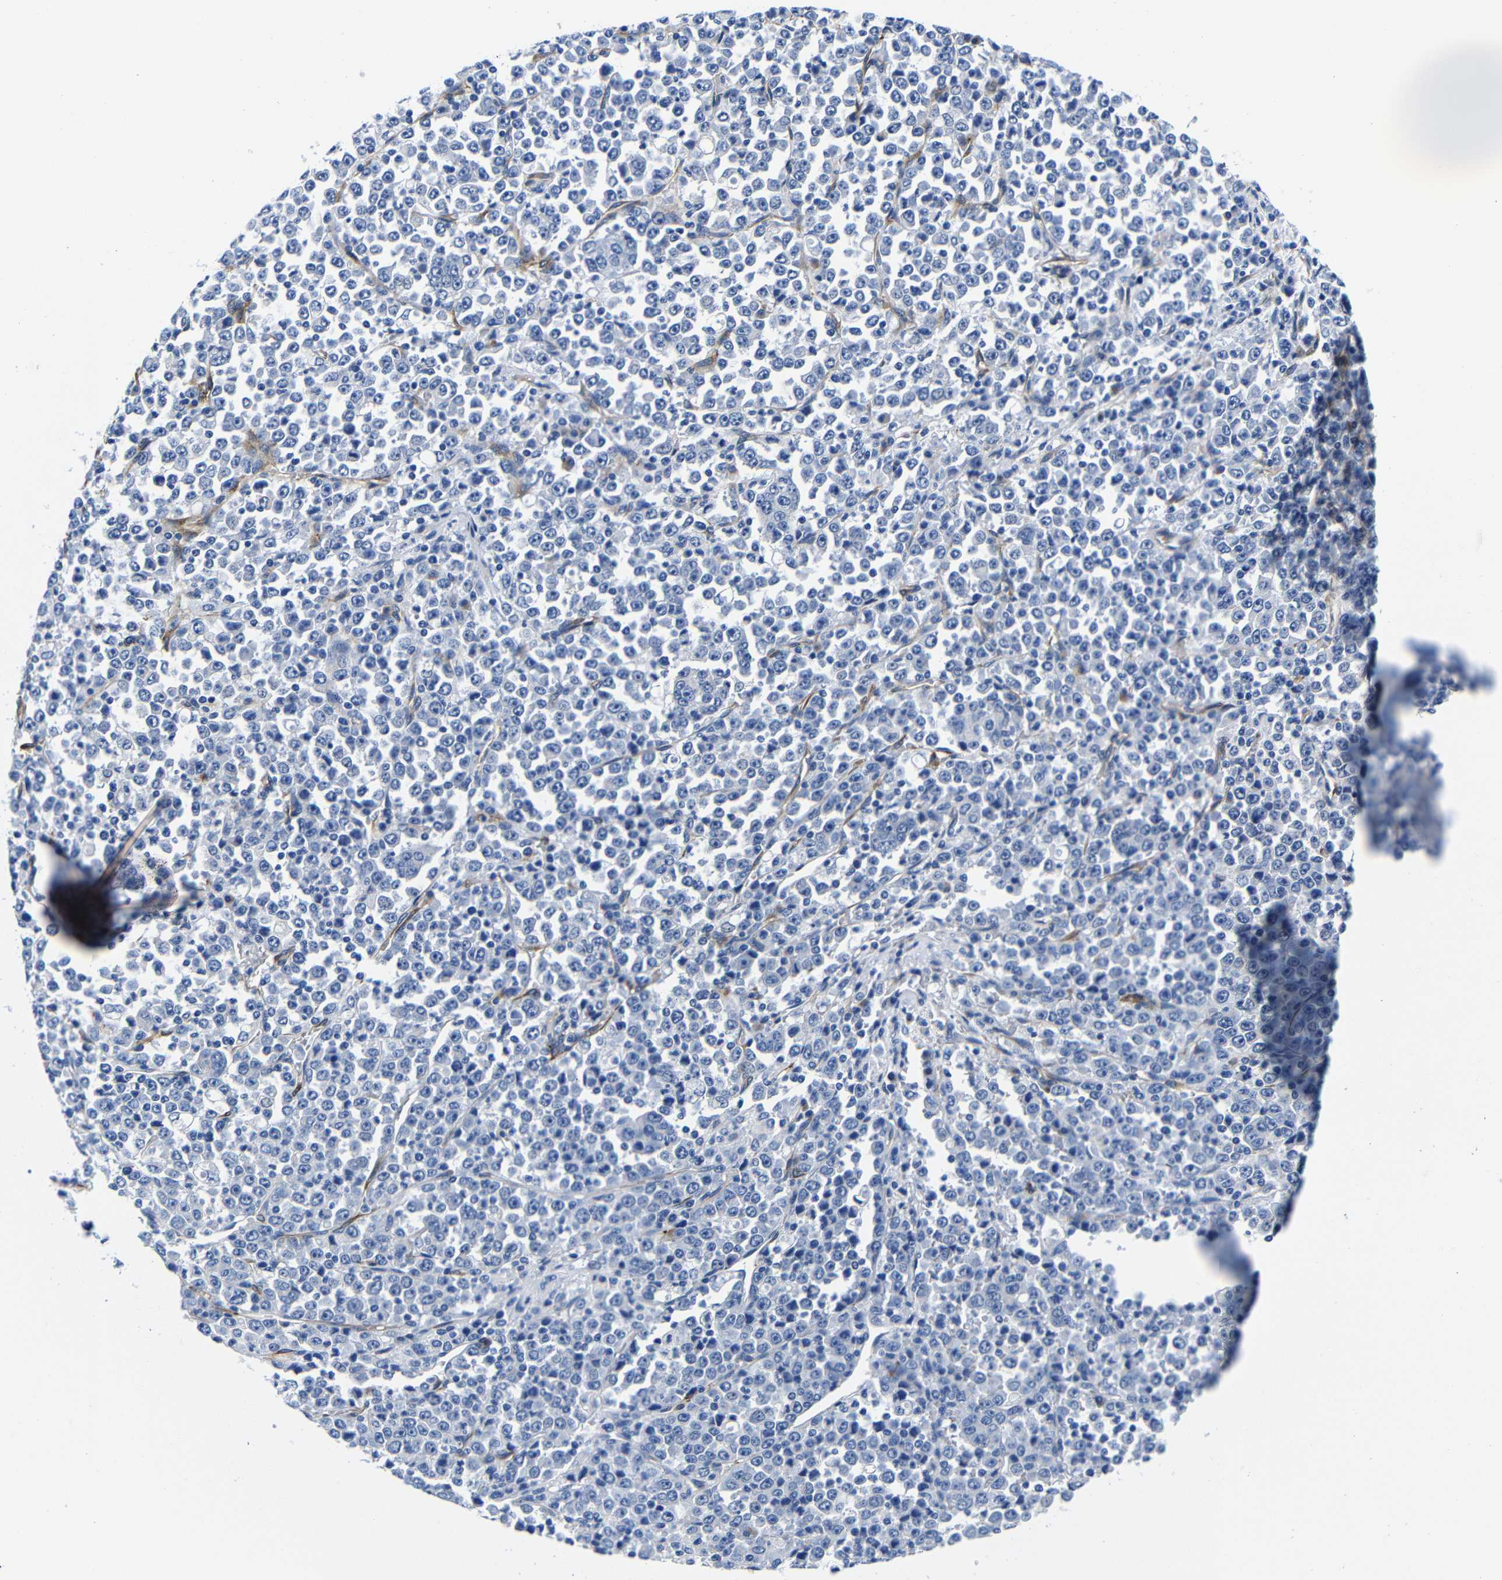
{"staining": {"intensity": "negative", "quantity": "none", "location": "none"}, "tissue": "stomach cancer", "cell_type": "Tumor cells", "image_type": "cancer", "snomed": [{"axis": "morphology", "description": "Normal tissue, NOS"}, {"axis": "morphology", "description": "Adenocarcinoma, NOS"}, {"axis": "topography", "description": "Stomach, upper"}, {"axis": "topography", "description": "Stomach"}], "caption": "Immunohistochemistry photomicrograph of neoplastic tissue: adenocarcinoma (stomach) stained with DAB (3,3'-diaminobenzidine) displays no significant protein staining in tumor cells.", "gene": "LRIG1", "patient": {"sex": "male", "age": 59}}